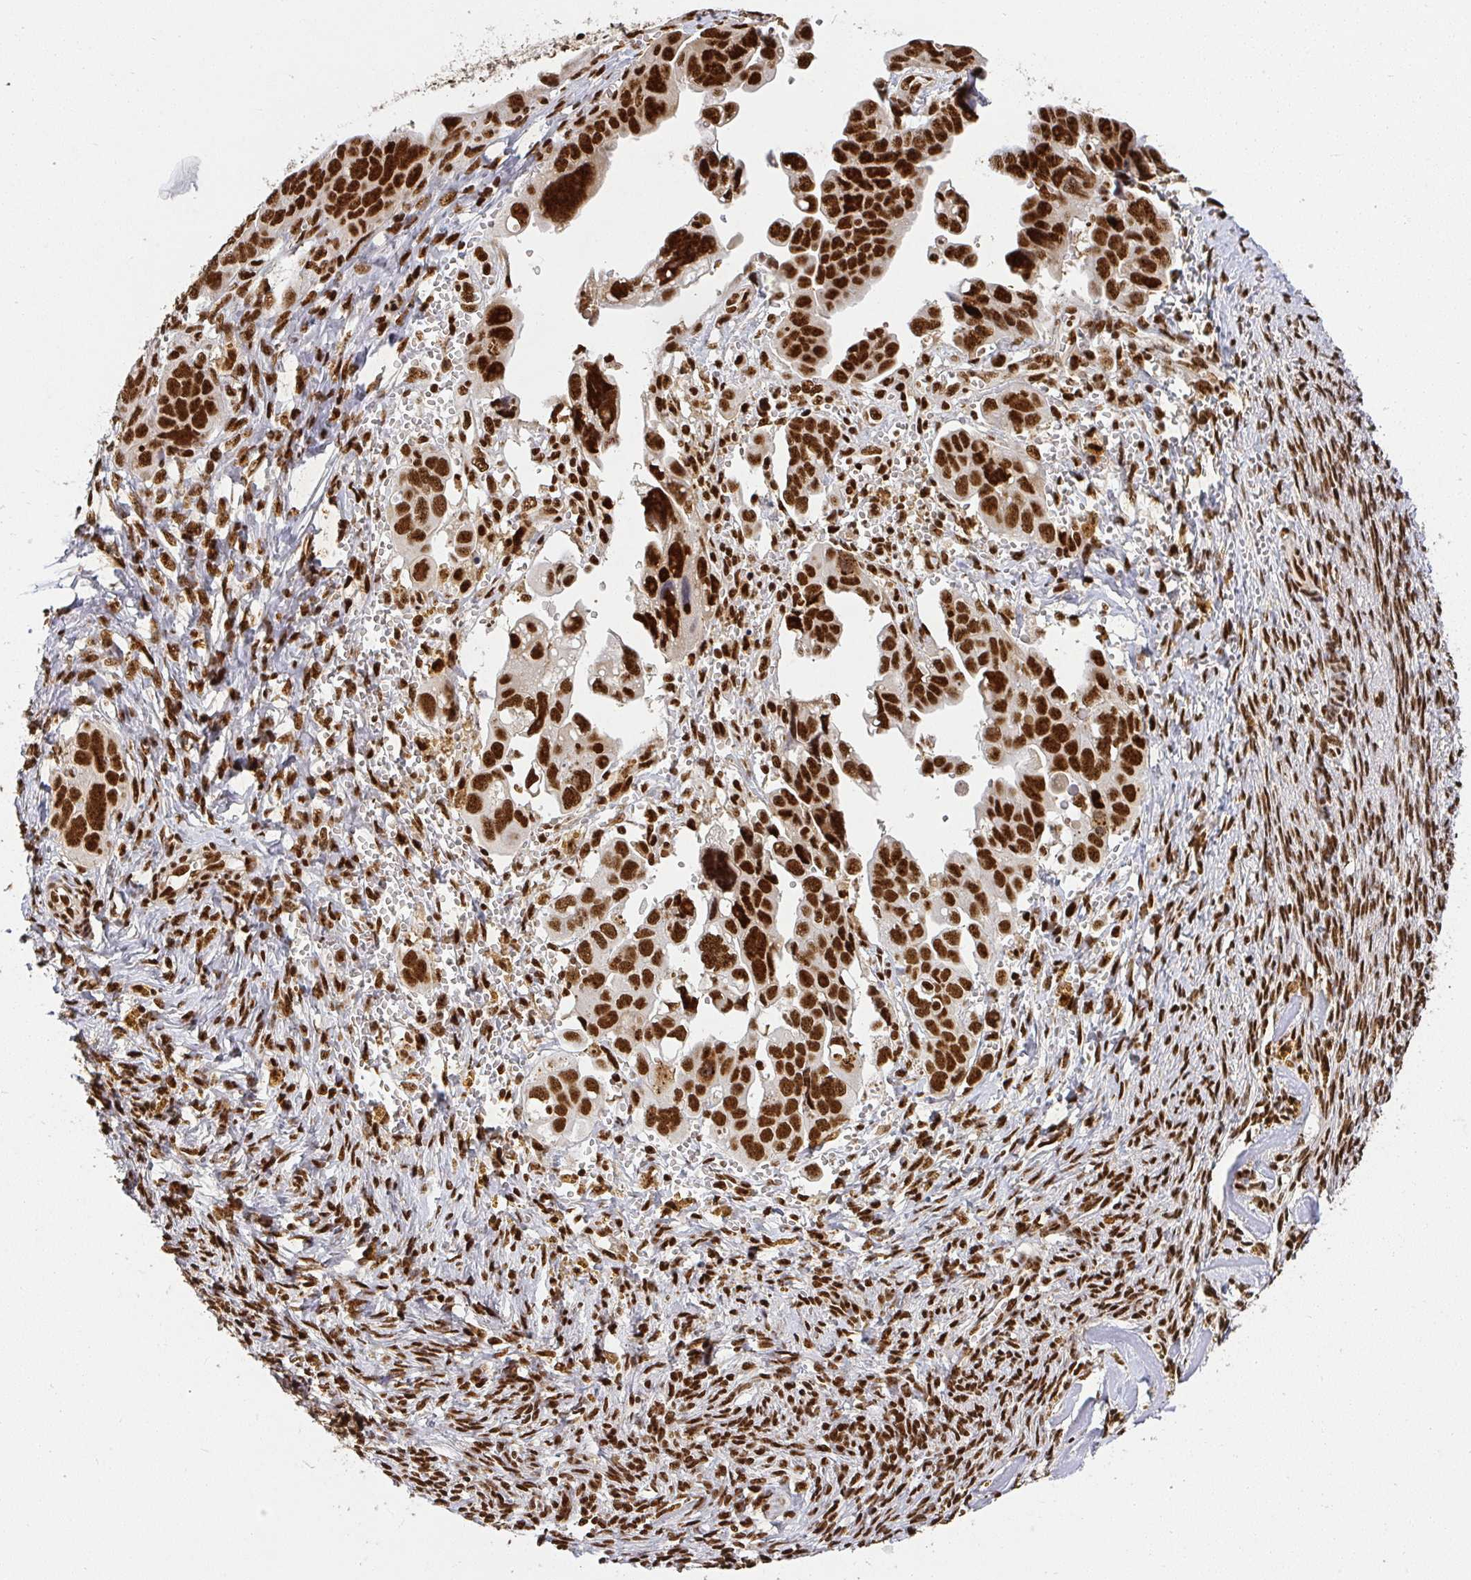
{"staining": {"intensity": "strong", "quantity": ">75%", "location": "nuclear"}, "tissue": "ovarian cancer", "cell_type": "Tumor cells", "image_type": "cancer", "snomed": [{"axis": "morphology", "description": "Cystadenocarcinoma, serous, NOS"}, {"axis": "topography", "description": "Ovary"}], "caption": "There is high levels of strong nuclear positivity in tumor cells of ovarian cancer, as demonstrated by immunohistochemical staining (brown color).", "gene": "U2AF1", "patient": {"sex": "female", "age": 59}}